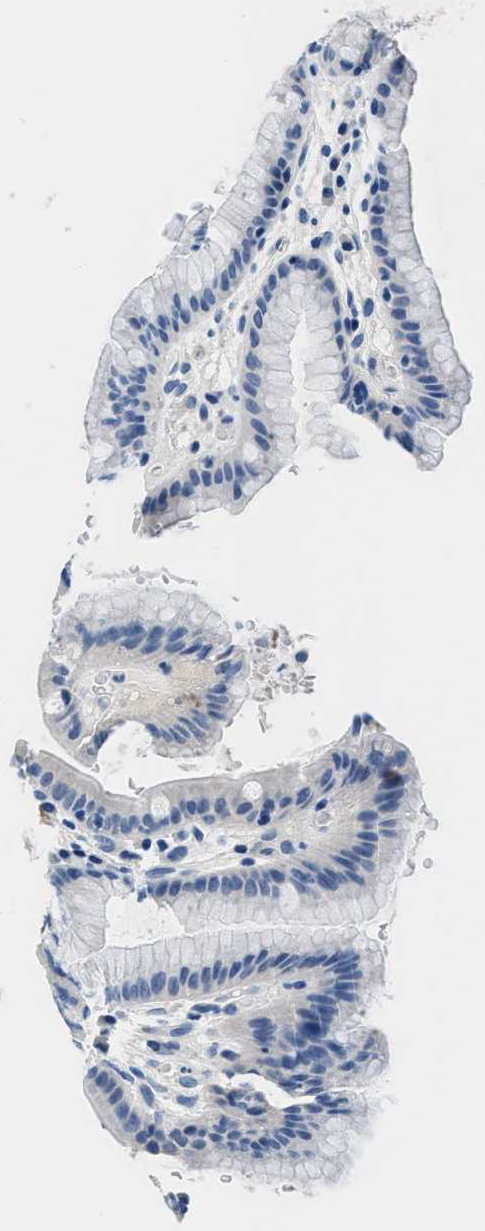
{"staining": {"intensity": "weak", "quantity": "<25%", "location": "cytoplasmic/membranous"}, "tissue": "stomach", "cell_type": "Glandular cells", "image_type": "normal", "snomed": [{"axis": "morphology", "description": "Normal tissue, NOS"}, {"axis": "topography", "description": "Stomach, lower"}], "caption": "An immunohistochemistry photomicrograph of normal stomach is shown. There is no staining in glandular cells of stomach. Brightfield microscopy of immunohistochemistry (IHC) stained with DAB (3,3'-diaminobenzidine) (brown) and hematoxylin (blue), captured at high magnification.", "gene": "GSTM3", "patient": {"sex": "male", "age": 52}}